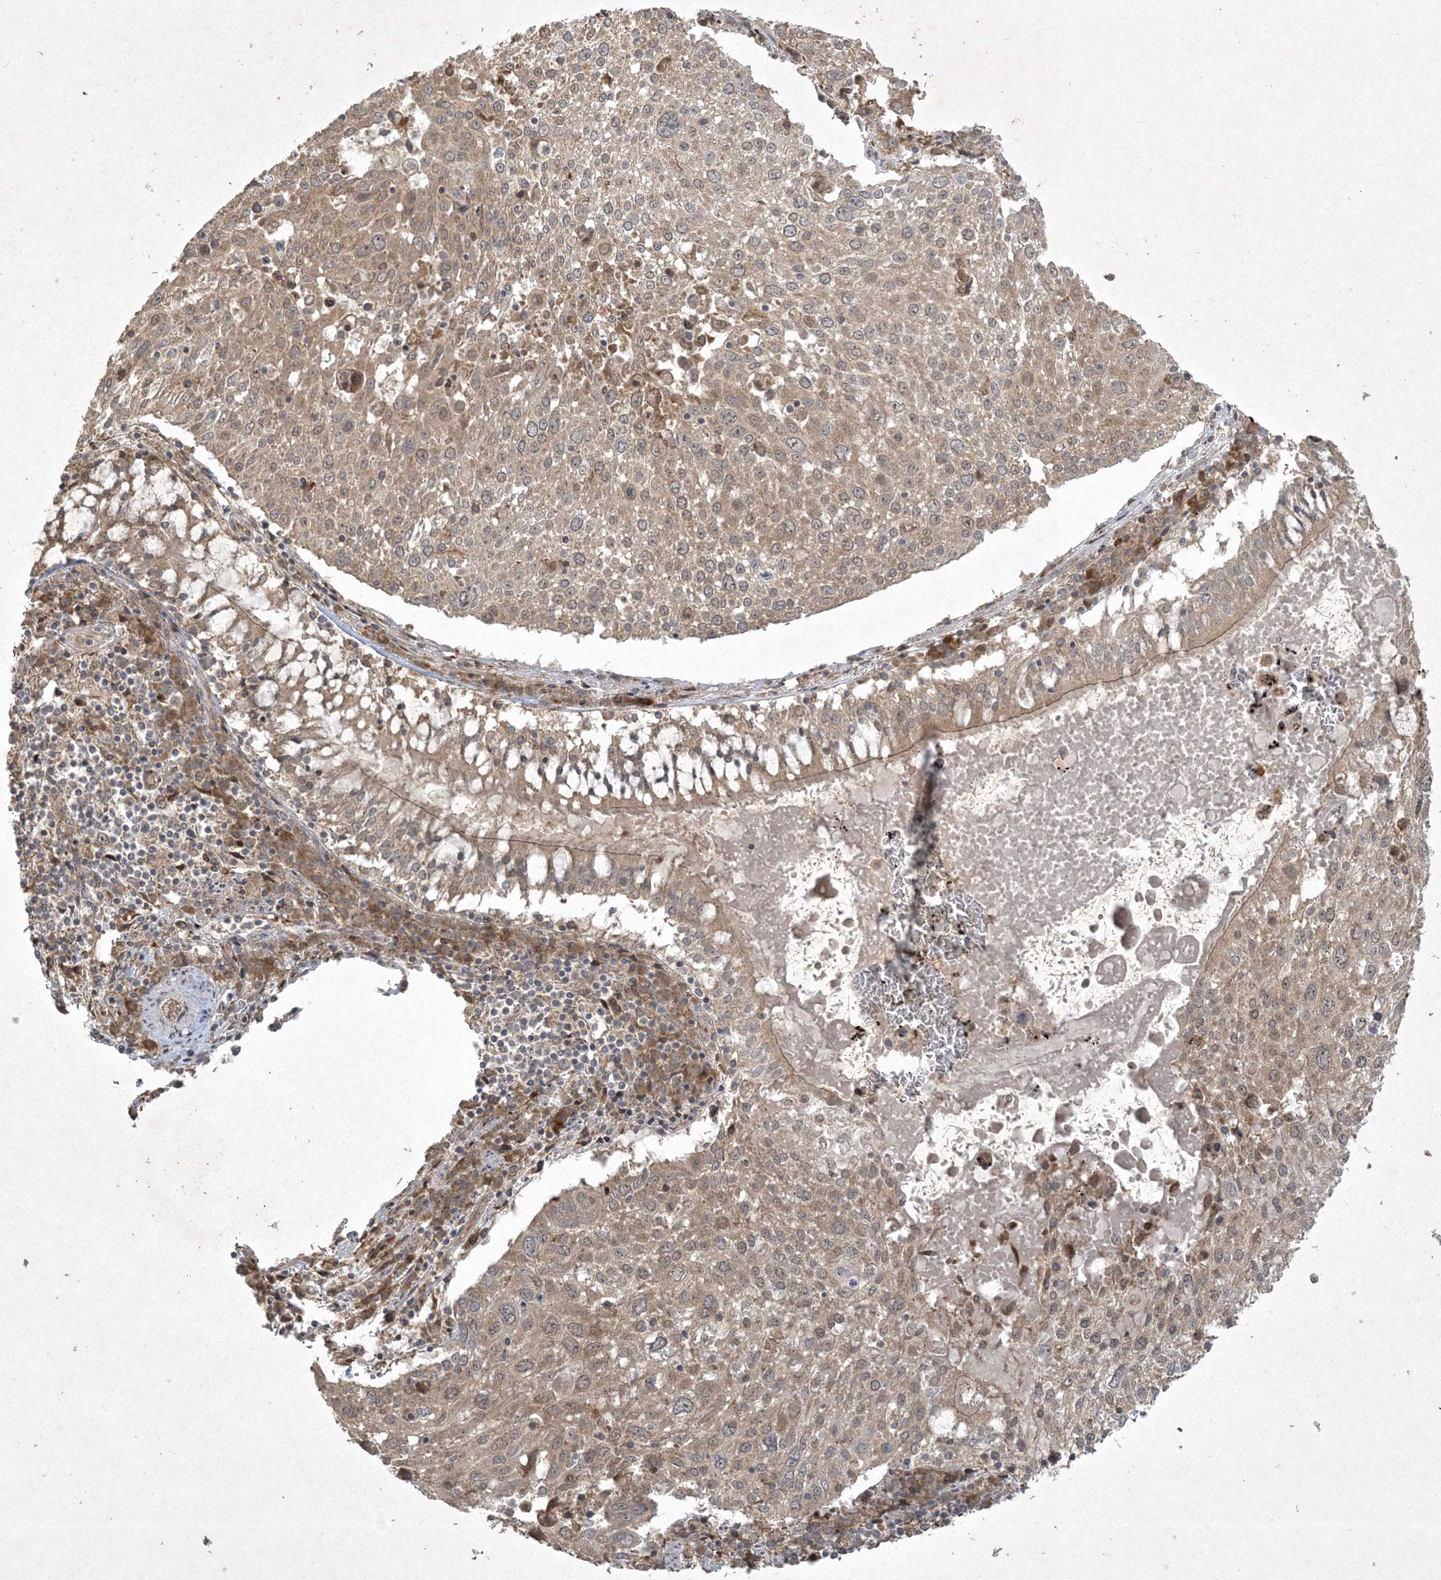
{"staining": {"intensity": "weak", "quantity": ">75%", "location": "cytoplasmic/membranous,nuclear"}, "tissue": "lung cancer", "cell_type": "Tumor cells", "image_type": "cancer", "snomed": [{"axis": "morphology", "description": "Squamous cell carcinoma, NOS"}, {"axis": "topography", "description": "Lung"}], "caption": "This micrograph demonstrates lung squamous cell carcinoma stained with immunohistochemistry to label a protein in brown. The cytoplasmic/membranous and nuclear of tumor cells show weak positivity for the protein. Nuclei are counter-stained blue.", "gene": "NRBP2", "patient": {"sex": "male", "age": 65}}